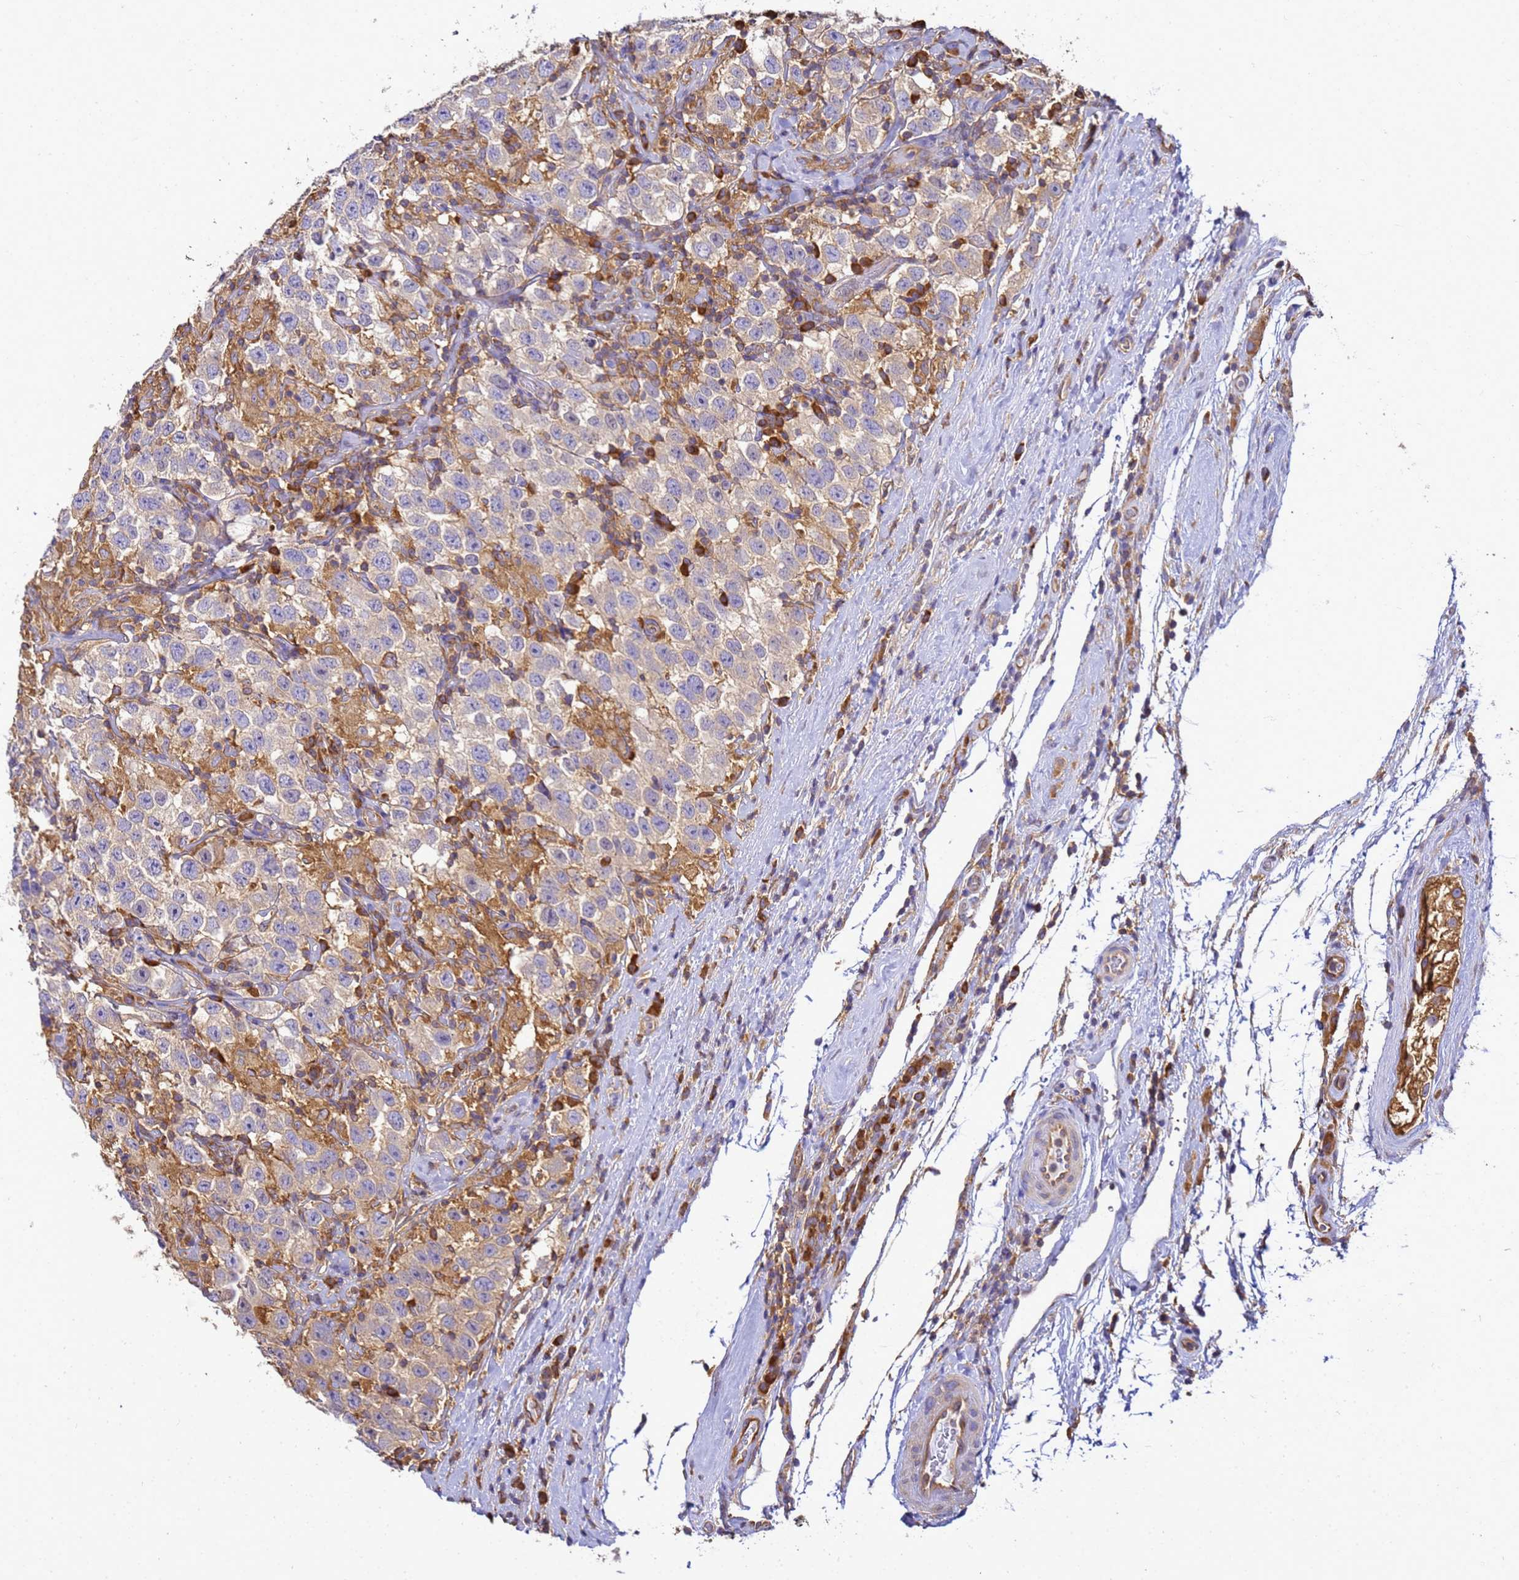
{"staining": {"intensity": "negative", "quantity": "none", "location": "none"}, "tissue": "testis cancer", "cell_type": "Tumor cells", "image_type": "cancer", "snomed": [{"axis": "morphology", "description": "Seminoma, NOS"}, {"axis": "topography", "description": "Testis"}], "caption": "High magnification brightfield microscopy of seminoma (testis) stained with DAB (brown) and counterstained with hematoxylin (blue): tumor cells show no significant staining.", "gene": "NARS1", "patient": {"sex": "male", "age": 41}}